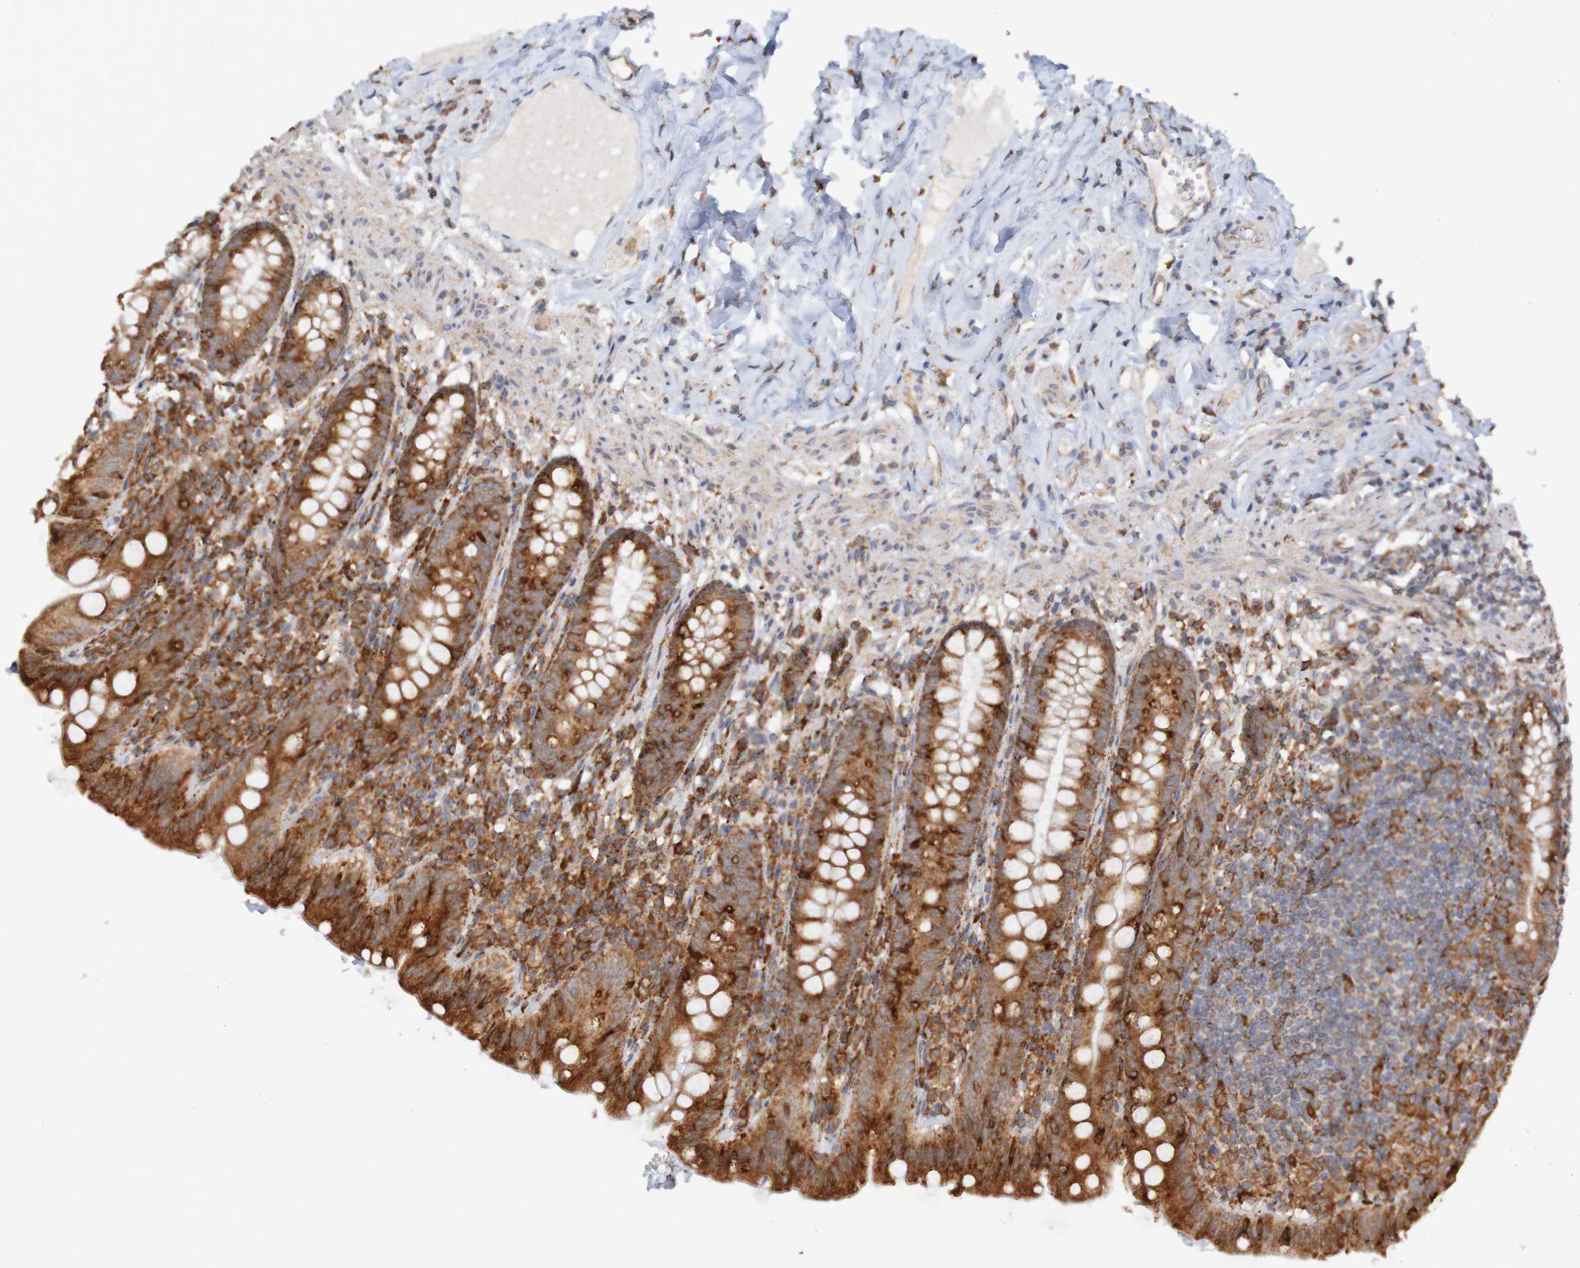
{"staining": {"intensity": "strong", "quantity": ">75%", "location": "cytoplasmic/membranous"}, "tissue": "appendix", "cell_type": "Glandular cells", "image_type": "normal", "snomed": [{"axis": "morphology", "description": "Normal tissue, NOS"}, {"axis": "topography", "description": "Appendix"}], "caption": "Immunohistochemistry (DAB (3,3'-diaminobenzidine)) staining of unremarkable appendix displays strong cytoplasmic/membranous protein expression in about >75% of glandular cells. Nuclei are stained in blue.", "gene": "PDIA3", "patient": {"sex": "male", "age": 52}}